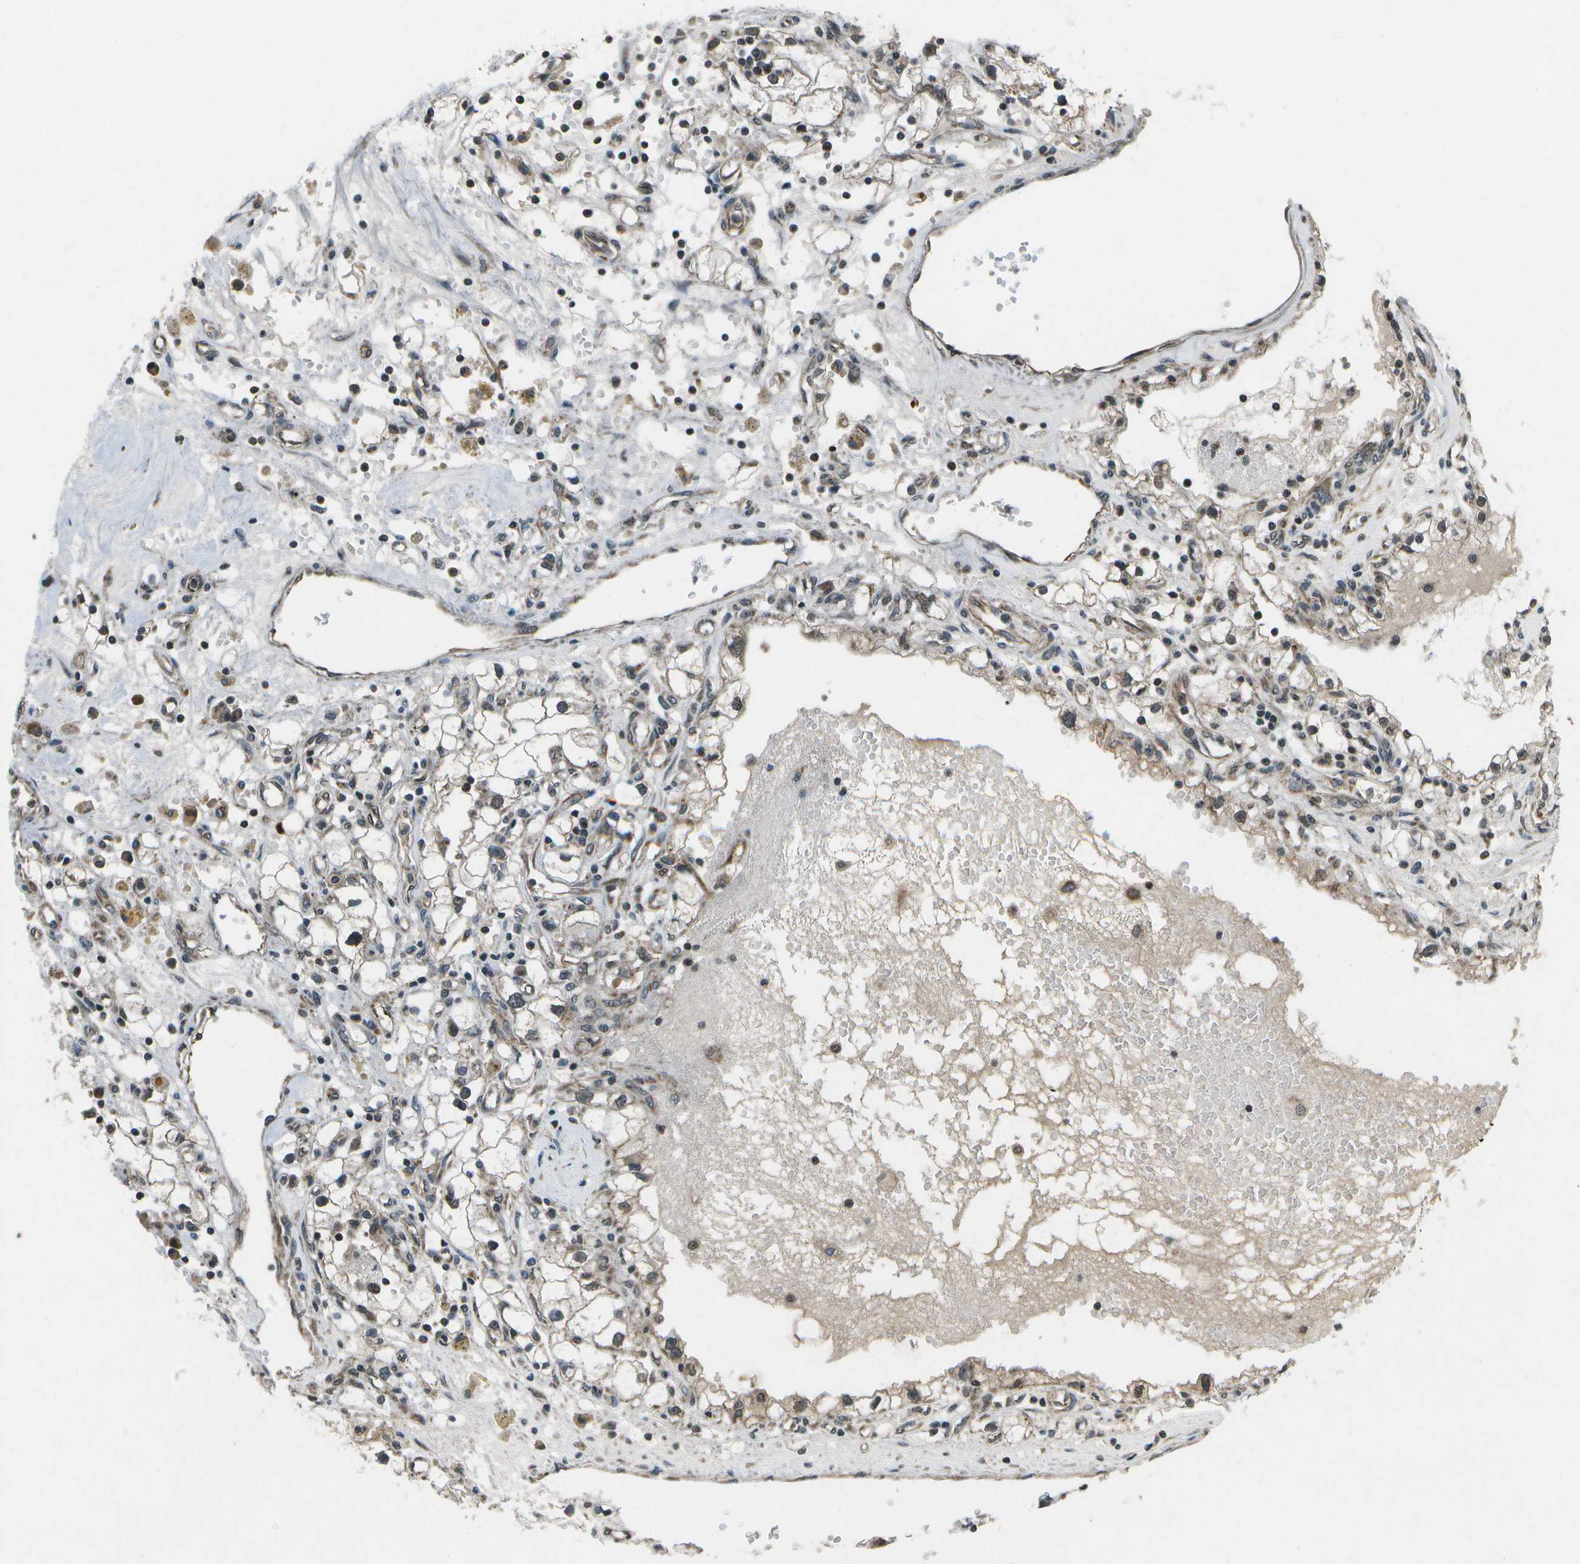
{"staining": {"intensity": "weak", "quantity": ">75%", "location": "cytoplasmic/membranous,nuclear"}, "tissue": "renal cancer", "cell_type": "Tumor cells", "image_type": "cancer", "snomed": [{"axis": "morphology", "description": "Adenocarcinoma, NOS"}, {"axis": "topography", "description": "Kidney"}], "caption": "Renal adenocarcinoma stained for a protein (brown) demonstrates weak cytoplasmic/membranous and nuclear positive expression in approximately >75% of tumor cells.", "gene": "EIF2AK1", "patient": {"sex": "male", "age": 56}}